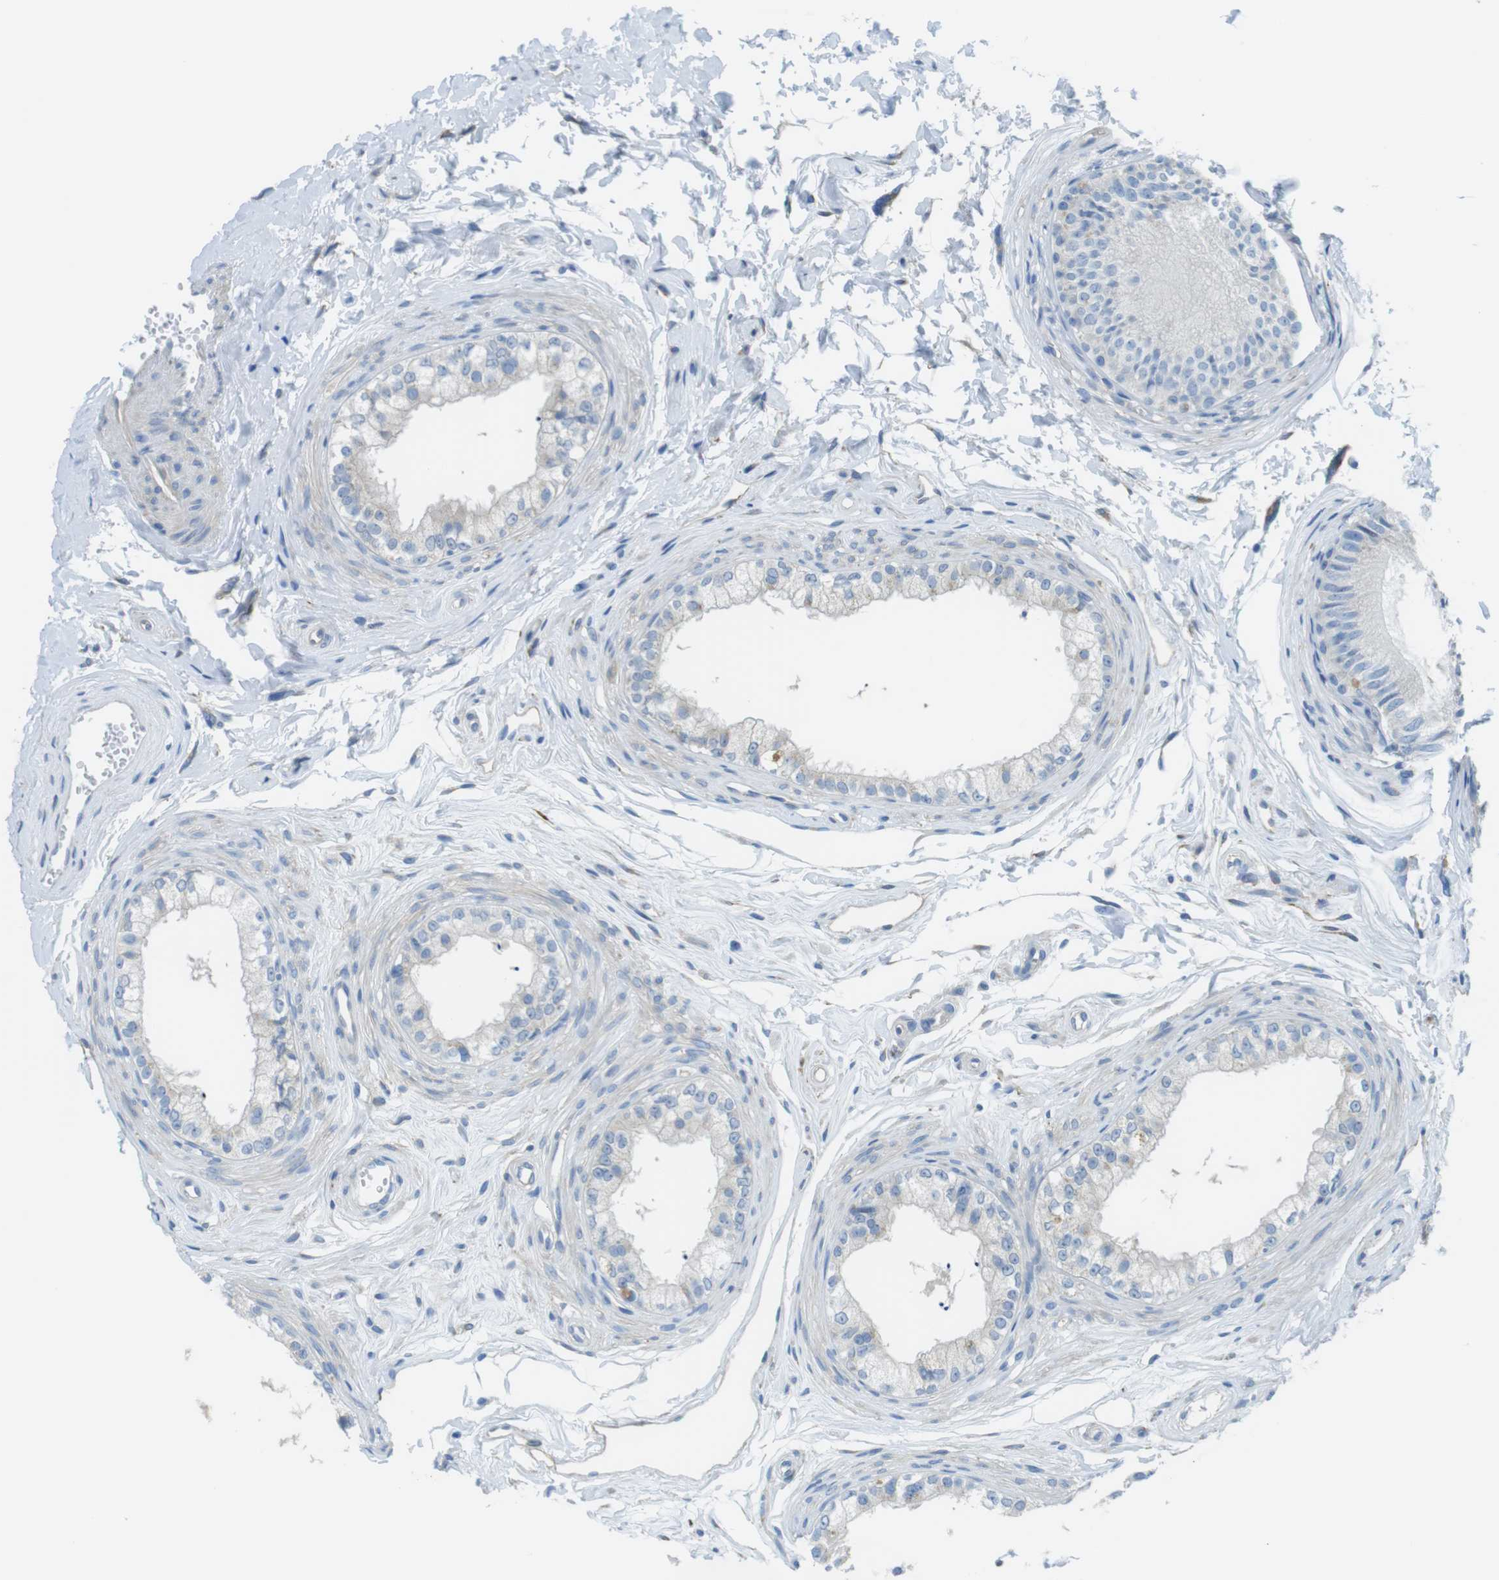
{"staining": {"intensity": "negative", "quantity": "none", "location": "none"}, "tissue": "epididymis", "cell_type": "Glandular cells", "image_type": "normal", "snomed": [{"axis": "morphology", "description": "Normal tissue, NOS"}, {"axis": "topography", "description": "Epididymis"}], "caption": "A micrograph of epididymis stained for a protein displays no brown staining in glandular cells. (DAB (3,3'-diaminobenzidine) immunohistochemistry (IHC) visualized using brightfield microscopy, high magnification).", "gene": "CDH8", "patient": {"sex": "male", "age": 56}}